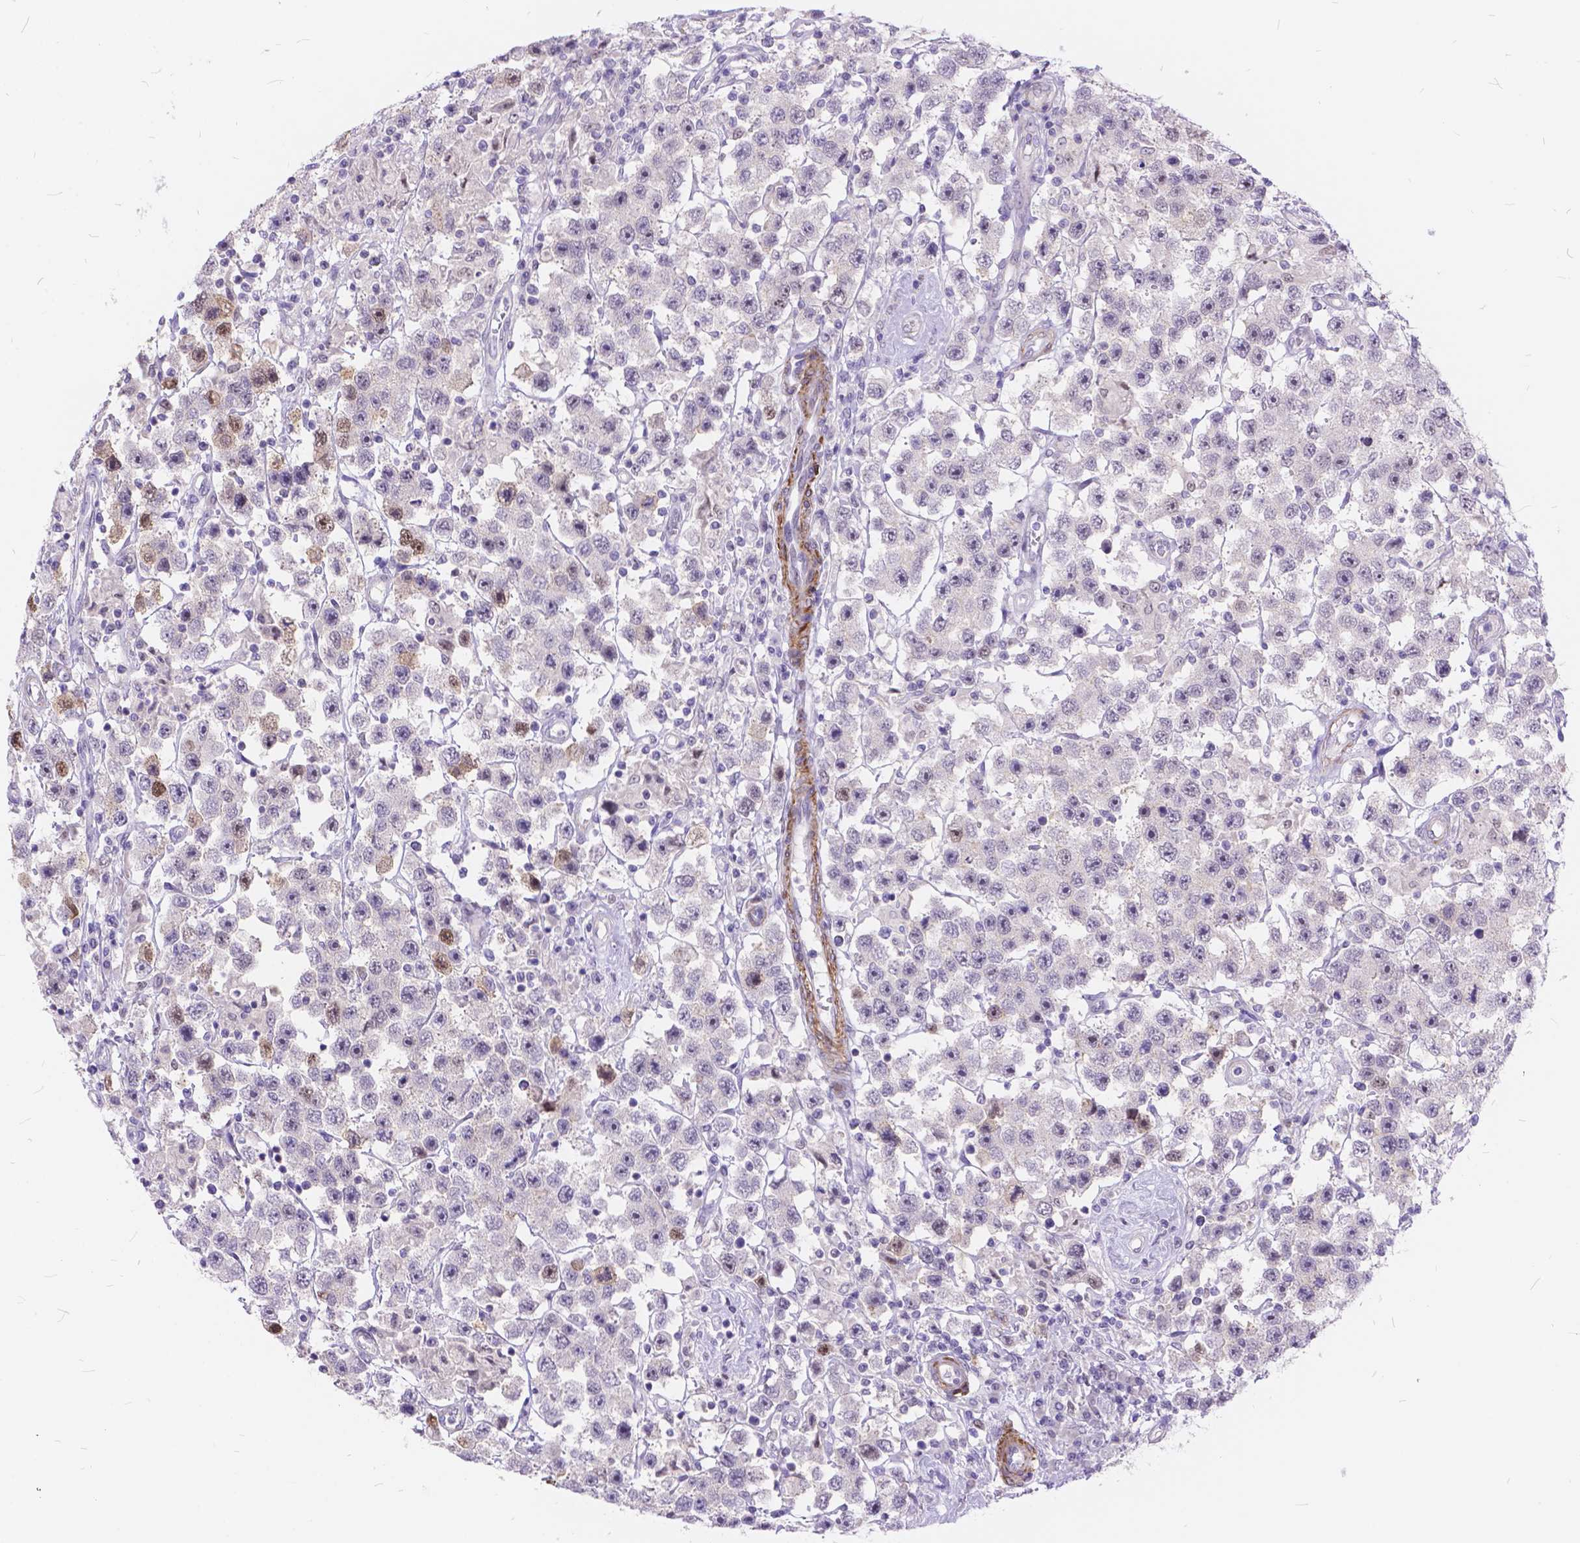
{"staining": {"intensity": "negative", "quantity": "none", "location": "none"}, "tissue": "testis cancer", "cell_type": "Tumor cells", "image_type": "cancer", "snomed": [{"axis": "morphology", "description": "Seminoma, NOS"}, {"axis": "topography", "description": "Testis"}], "caption": "The micrograph displays no significant positivity in tumor cells of seminoma (testis).", "gene": "MAN2C1", "patient": {"sex": "male", "age": 45}}